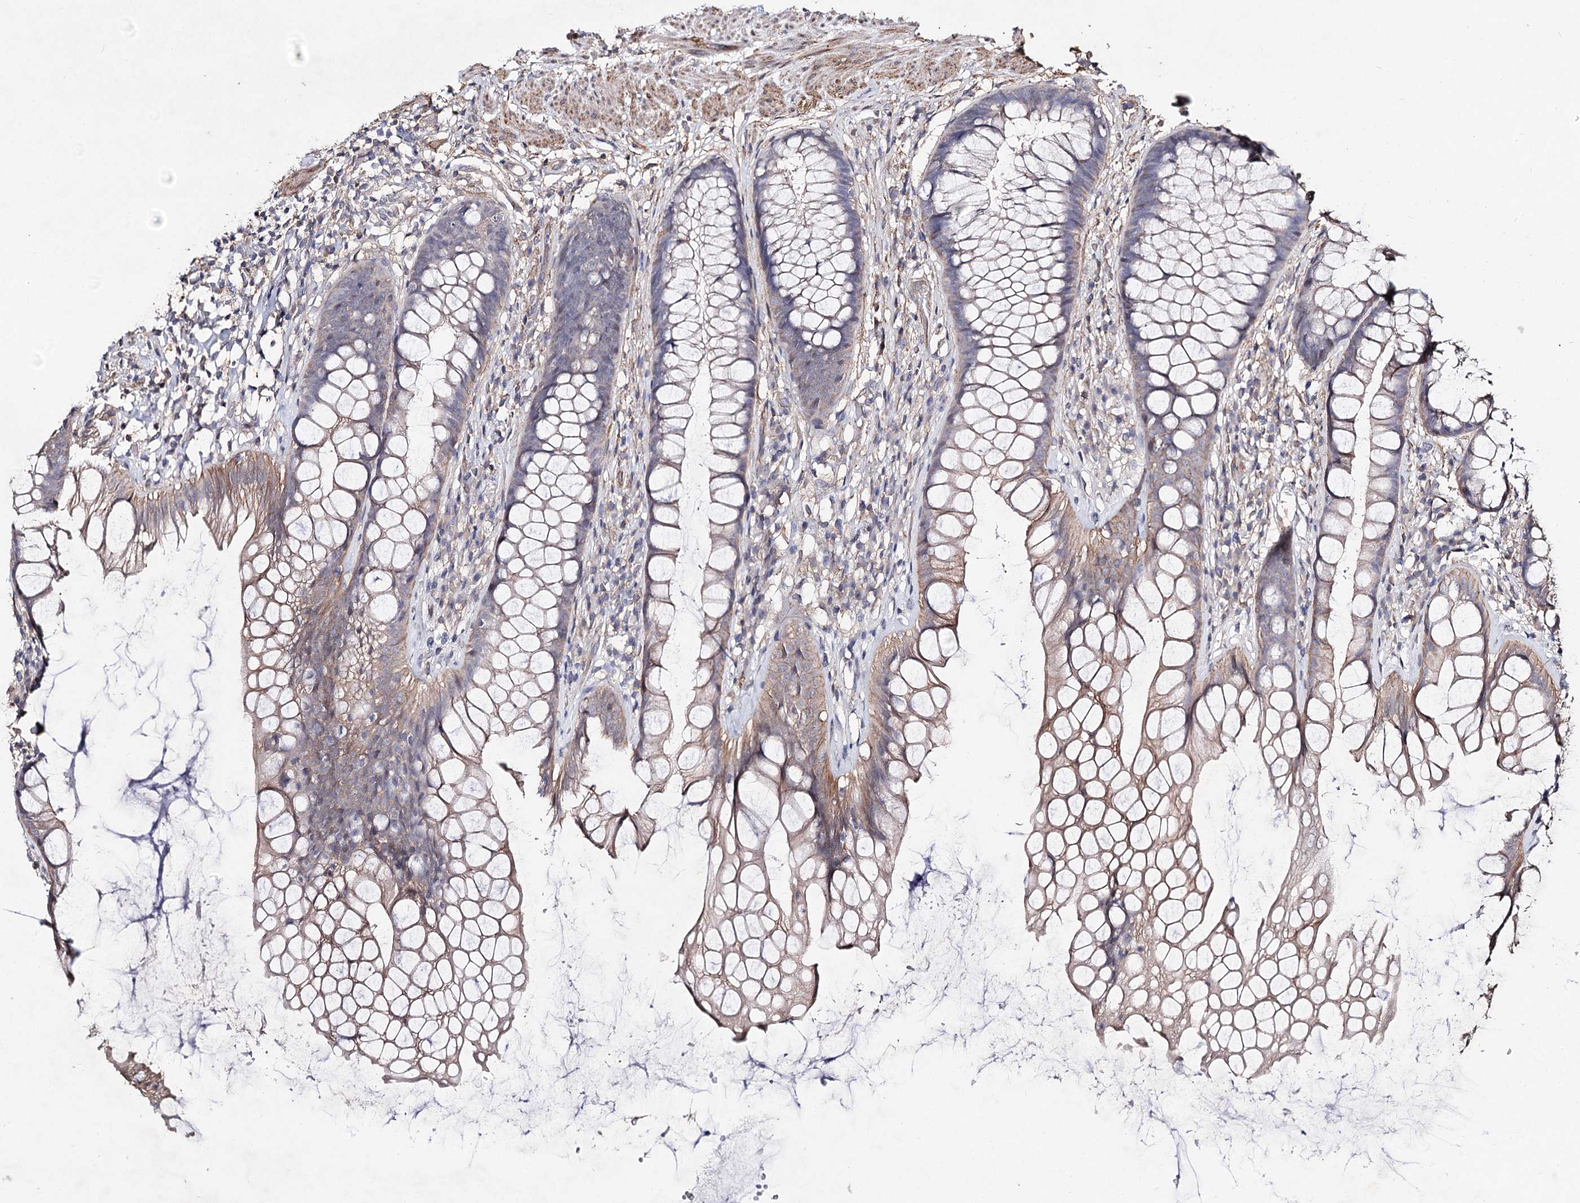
{"staining": {"intensity": "weak", "quantity": "25%-75%", "location": "cytoplasmic/membranous"}, "tissue": "rectum", "cell_type": "Glandular cells", "image_type": "normal", "snomed": [{"axis": "morphology", "description": "Normal tissue, NOS"}, {"axis": "topography", "description": "Rectum"}], "caption": "This is an image of IHC staining of unremarkable rectum, which shows weak expression in the cytoplasmic/membranous of glandular cells.", "gene": "TMEM218", "patient": {"sex": "male", "age": 74}}